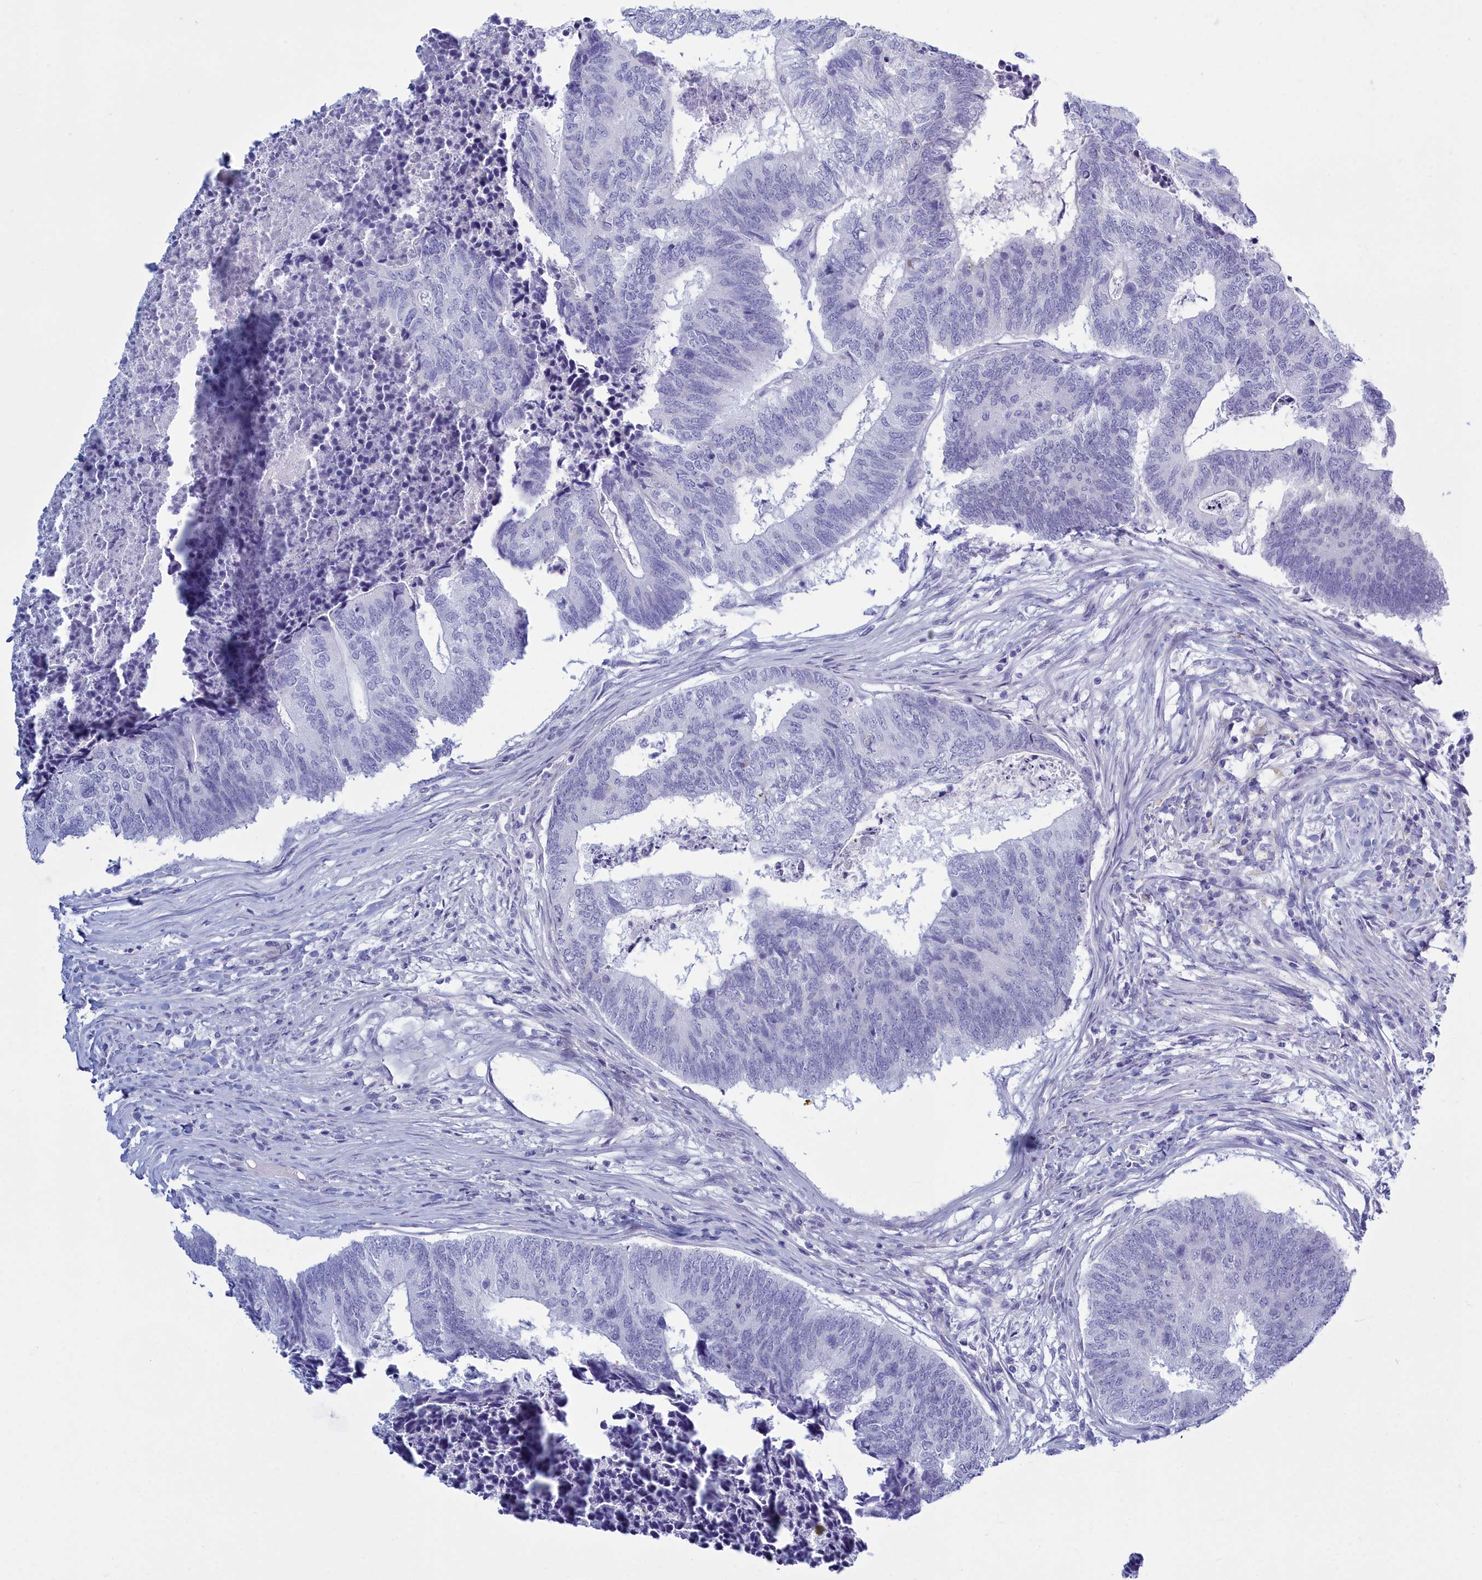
{"staining": {"intensity": "negative", "quantity": "none", "location": "none"}, "tissue": "colorectal cancer", "cell_type": "Tumor cells", "image_type": "cancer", "snomed": [{"axis": "morphology", "description": "Adenocarcinoma, NOS"}, {"axis": "topography", "description": "Colon"}], "caption": "DAB immunohistochemical staining of human colorectal cancer reveals no significant positivity in tumor cells.", "gene": "TMEM97", "patient": {"sex": "female", "age": 67}}